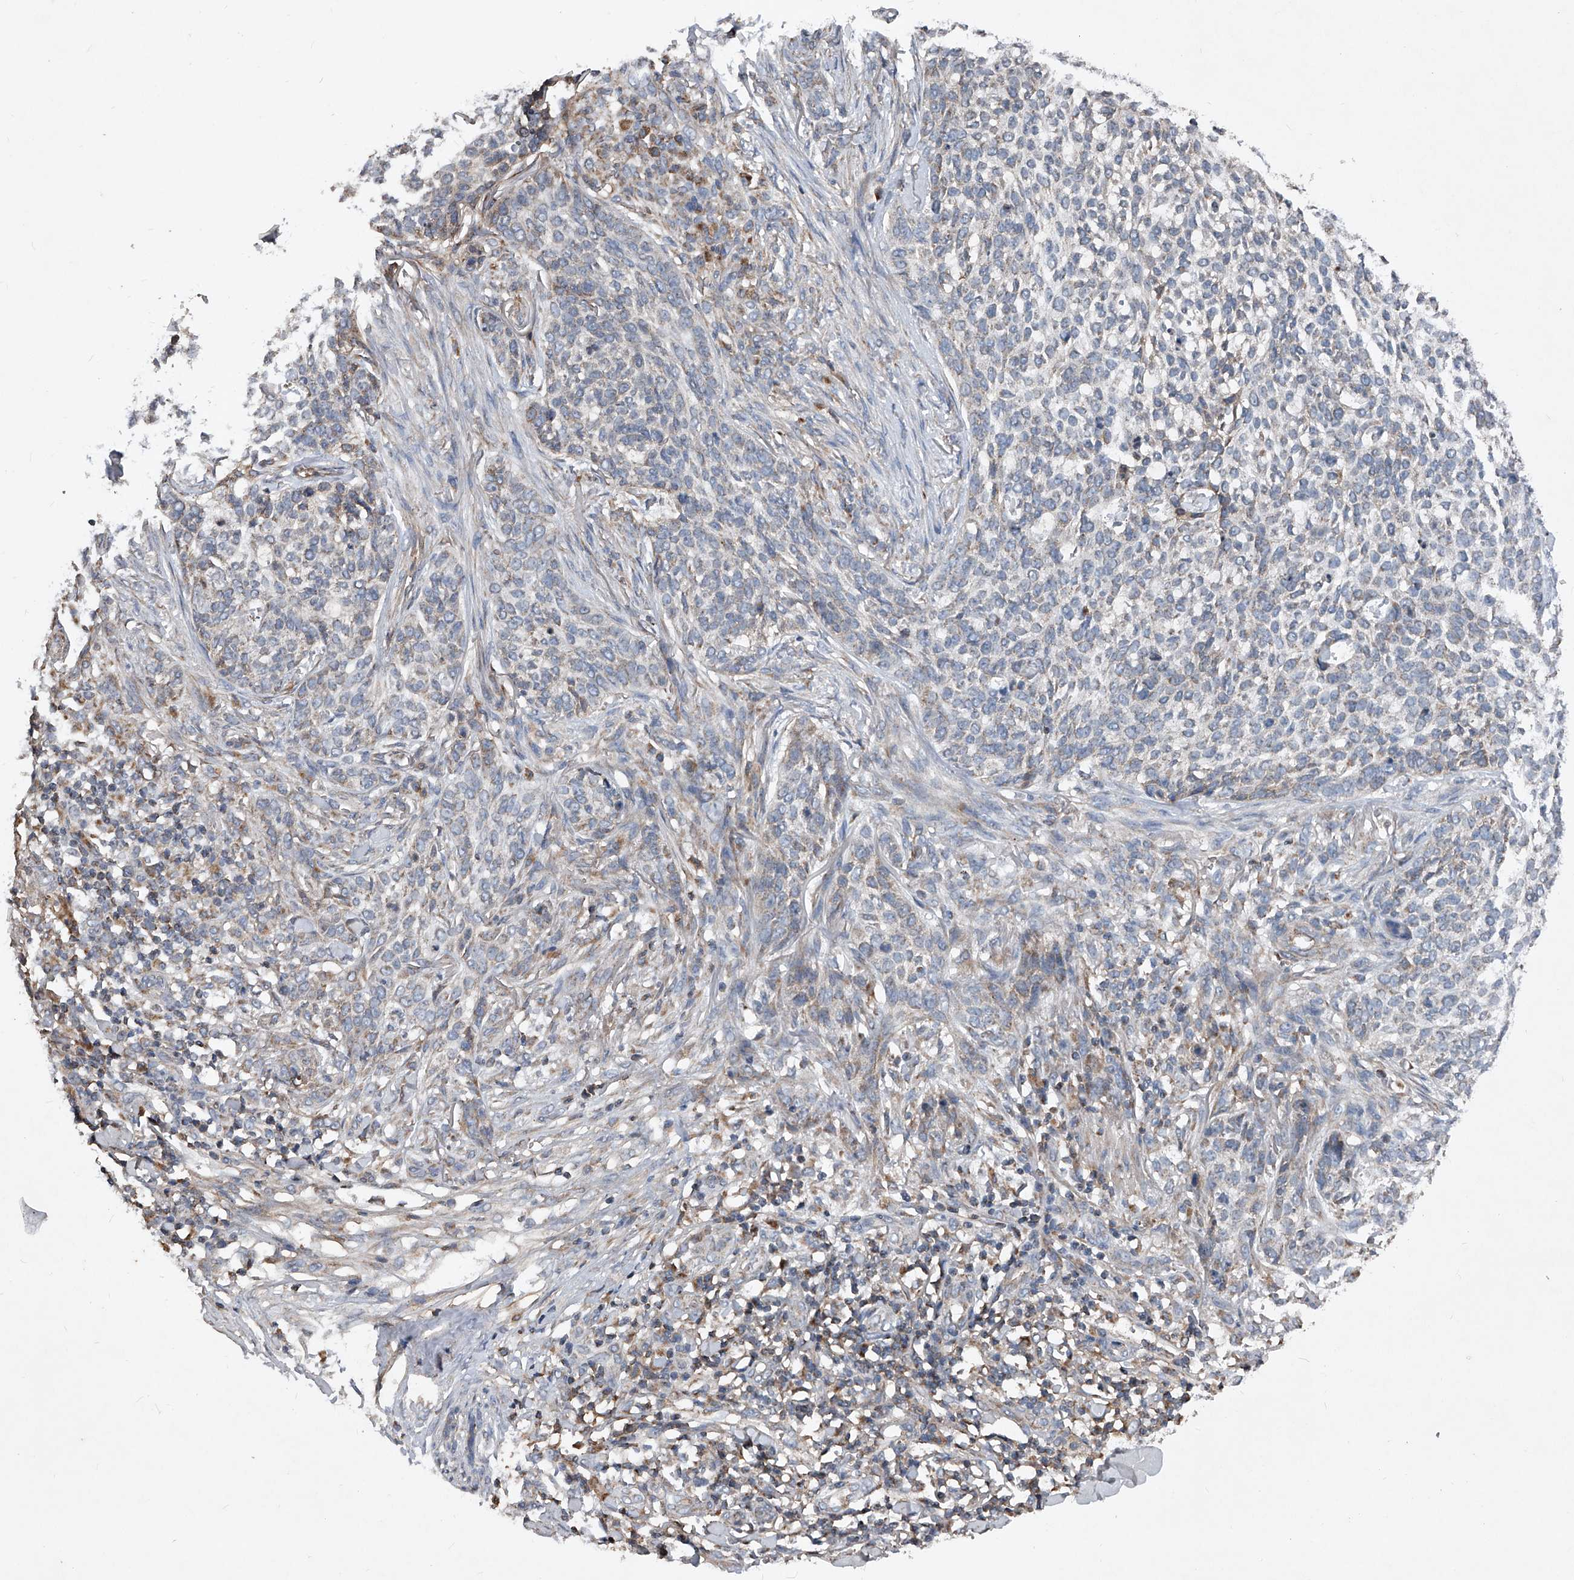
{"staining": {"intensity": "negative", "quantity": "none", "location": "none"}, "tissue": "skin cancer", "cell_type": "Tumor cells", "image_type": "cancer", "snomed": [{"axis": "morphology", "description": "Basal cell carcinoma"}, {"axis": "topography", "description": "Skin"}], "caption": "This image is of basal cell carcinoma (skin) stained with immunohistochemistry (IHC) to label a protein in brown with the nuclei are counter-stained blue. There is no expression in tumor cells. (Brightfield microscopy of DAB IHC at high magnification).", "gene": "SDHA", "patient": {"sex": "female", "age": 64}}